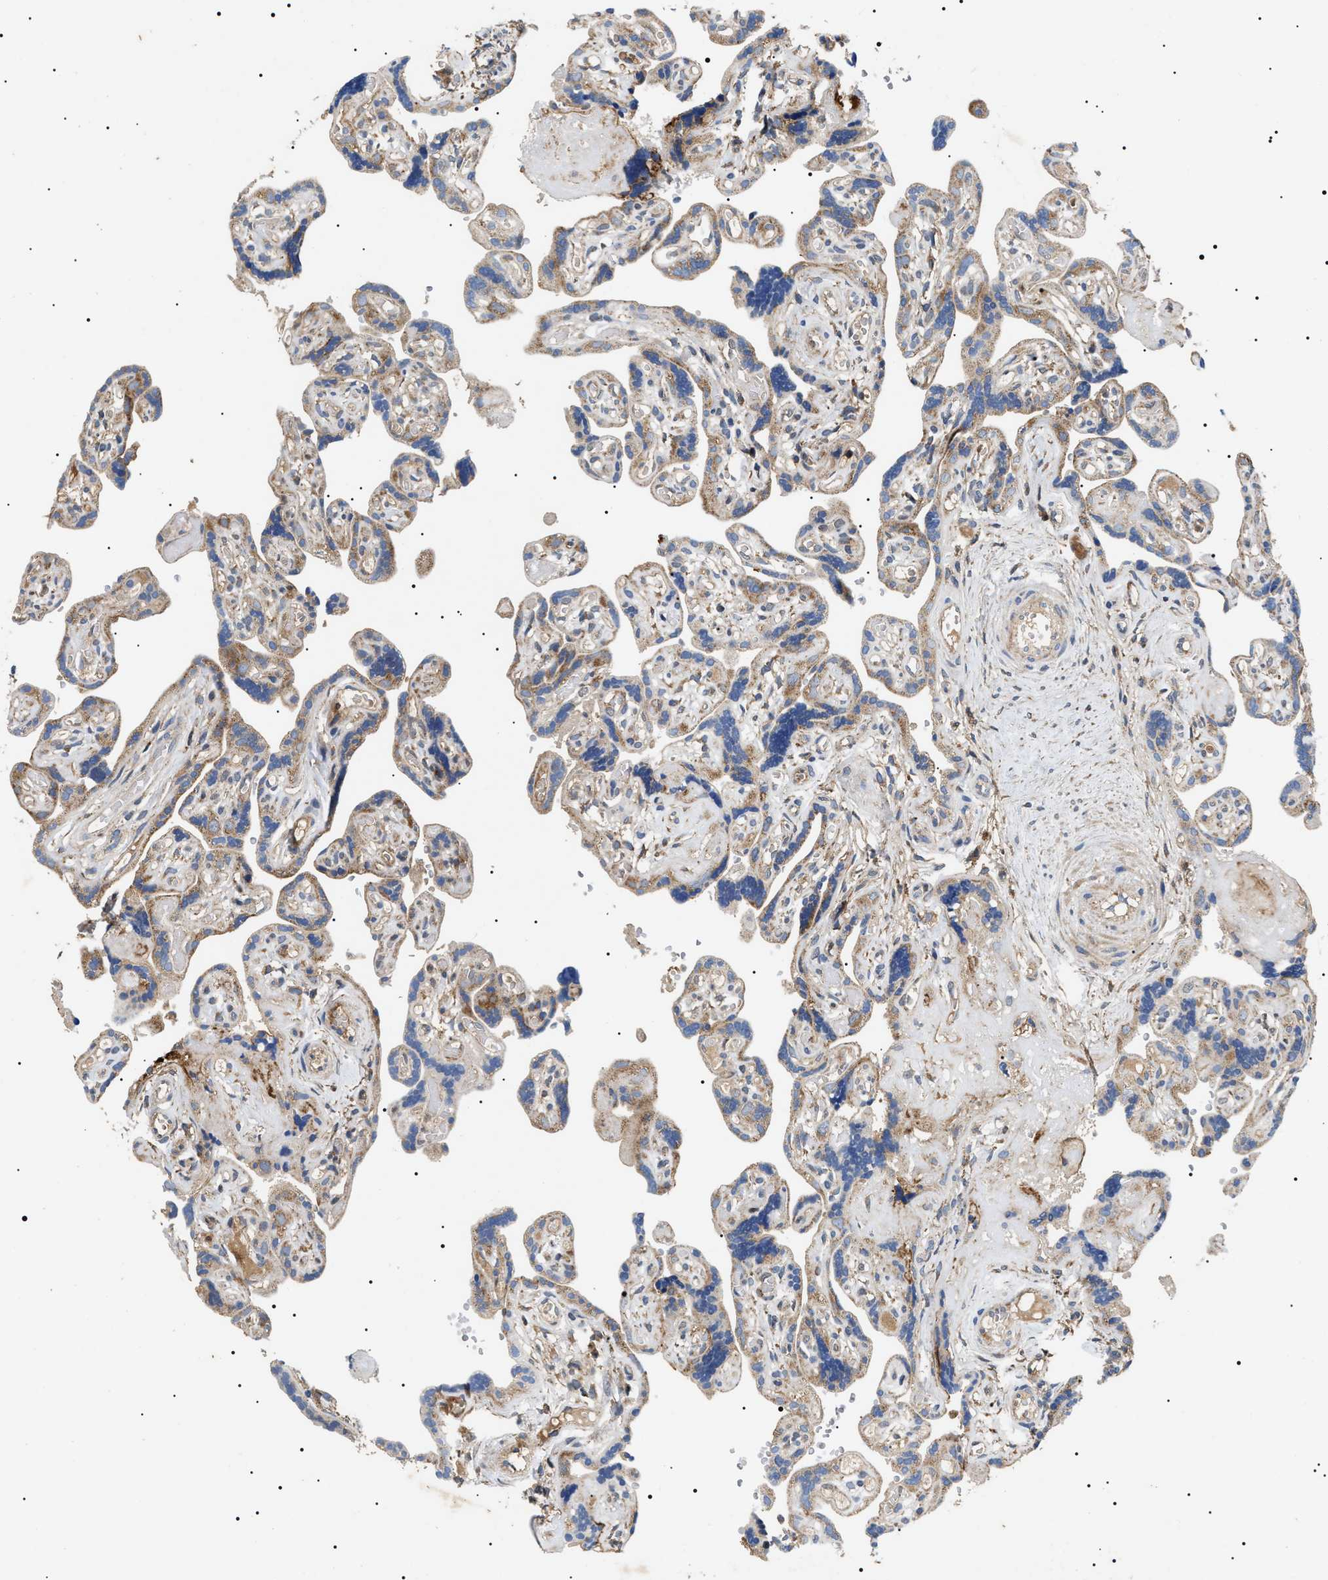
{"staining": {"intensity": "weak", "quantity": ">75%", "location": "cytoplasmic/membranous"}, "tissue": "placenta", "cell_type": "Decidual cells", "image_type": "normal", "snomed": [{"axis": "morphology", "description": "Normal tissue, NOS"}, {"axis": "topography", "description": "Placenta"}], "caption": "A high-resolution image shows IHC staining of normal placenta, which reveals weak cytoplasmic/membranous positivity in approximately >75% of decidual cells.", "gene": "OXSM", "patient": {"sex": "female", "age": 30}}